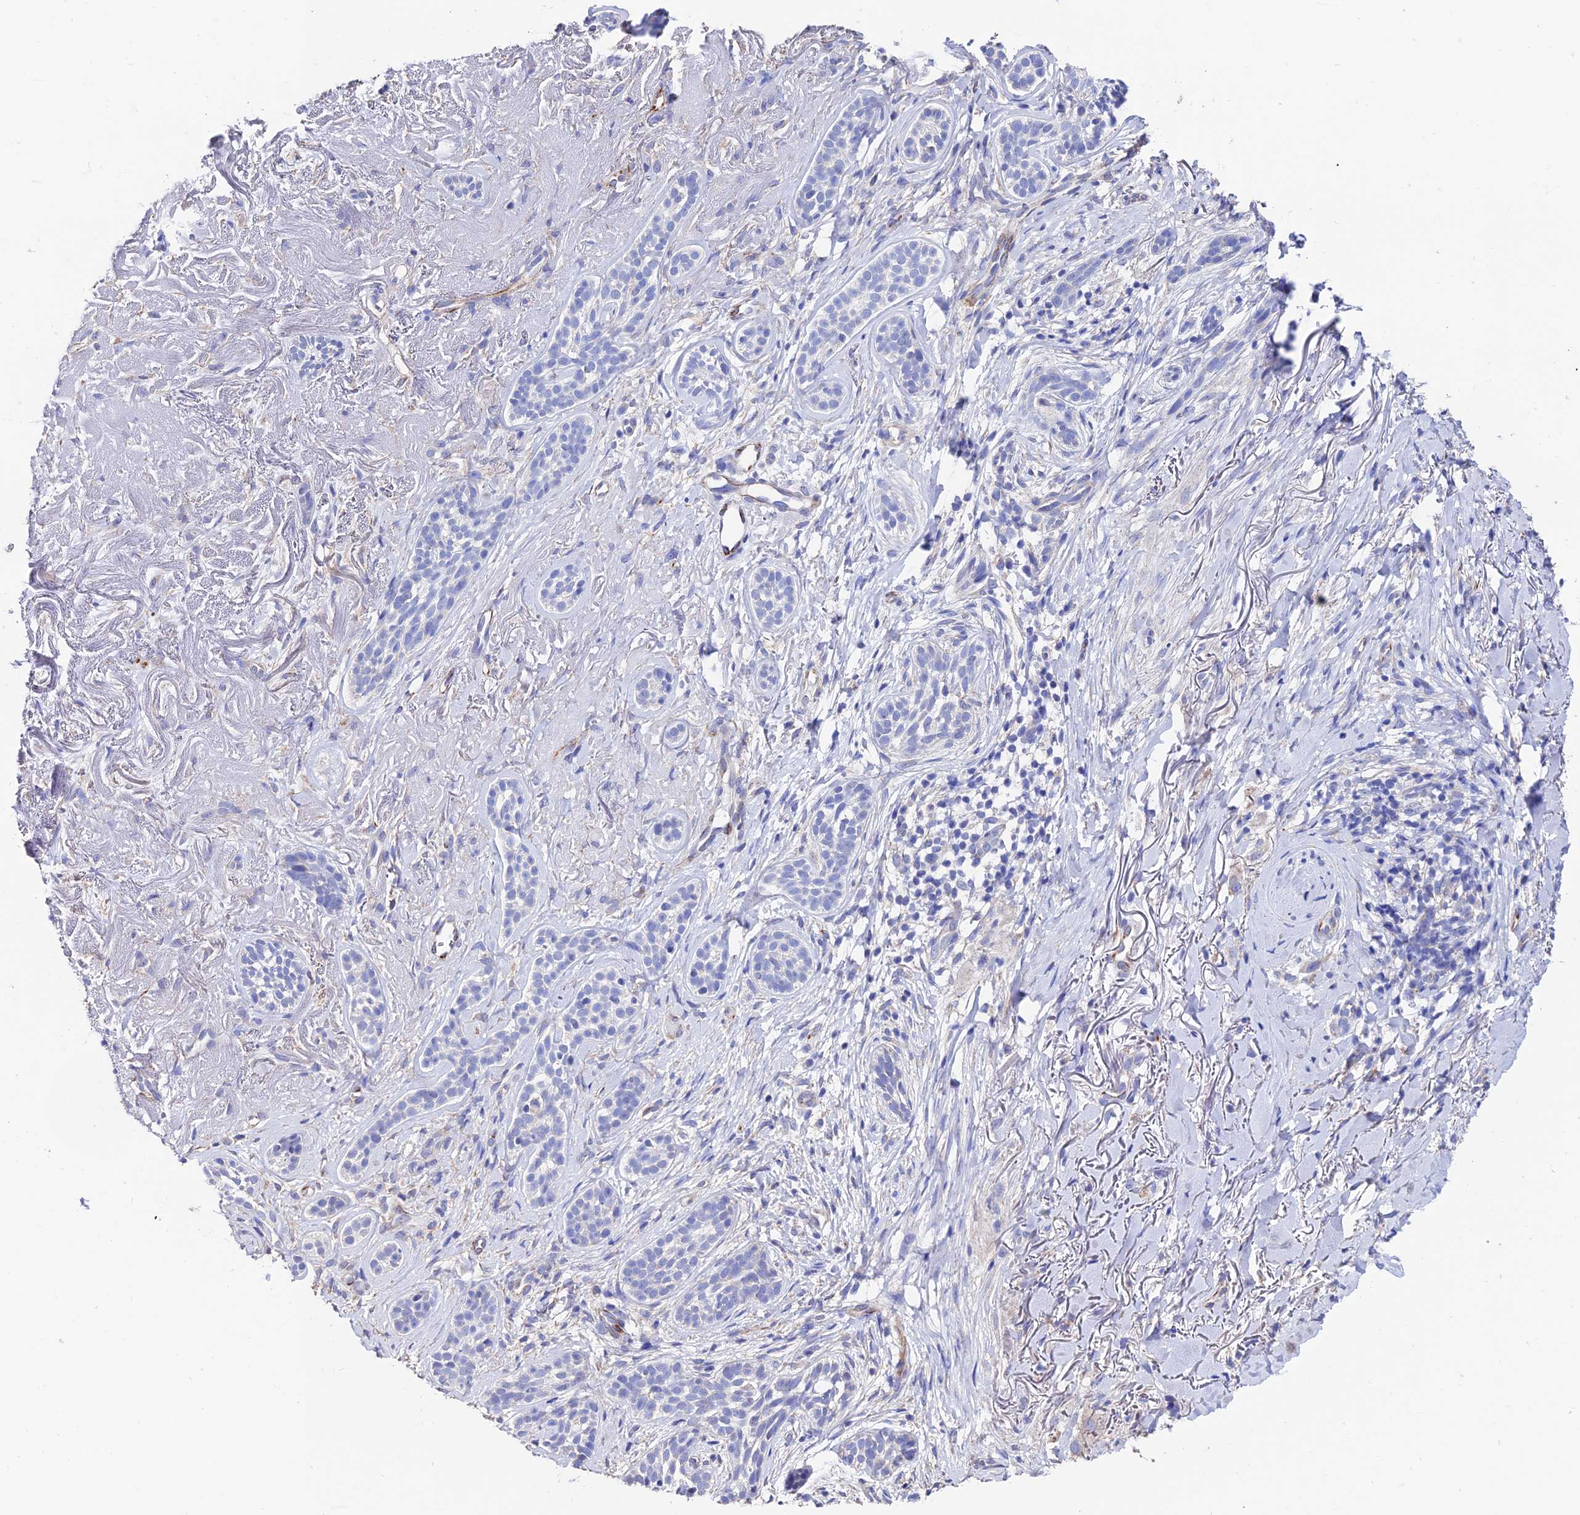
{"staining": {"intensity": "negative", "quantity": "none", "location": "none"}, "tissue": "skin cancer", "cell_type": "Tumor cells", "image_type": "cancer", "snomed": [{"axis": "morphology", "description": "Basal cell carcinoma"}, {"axis": "topography", "description": "Skin"}], "caption": "Immunohistochemistry (IHC) photomicrograph of neoplastic tissue: human skin basal cell carcinoma stained with DAB exhibits no significant protein staining in tumor cells.", "gene": "ESM1", "patient": {"sex": "male", "age": 71}}